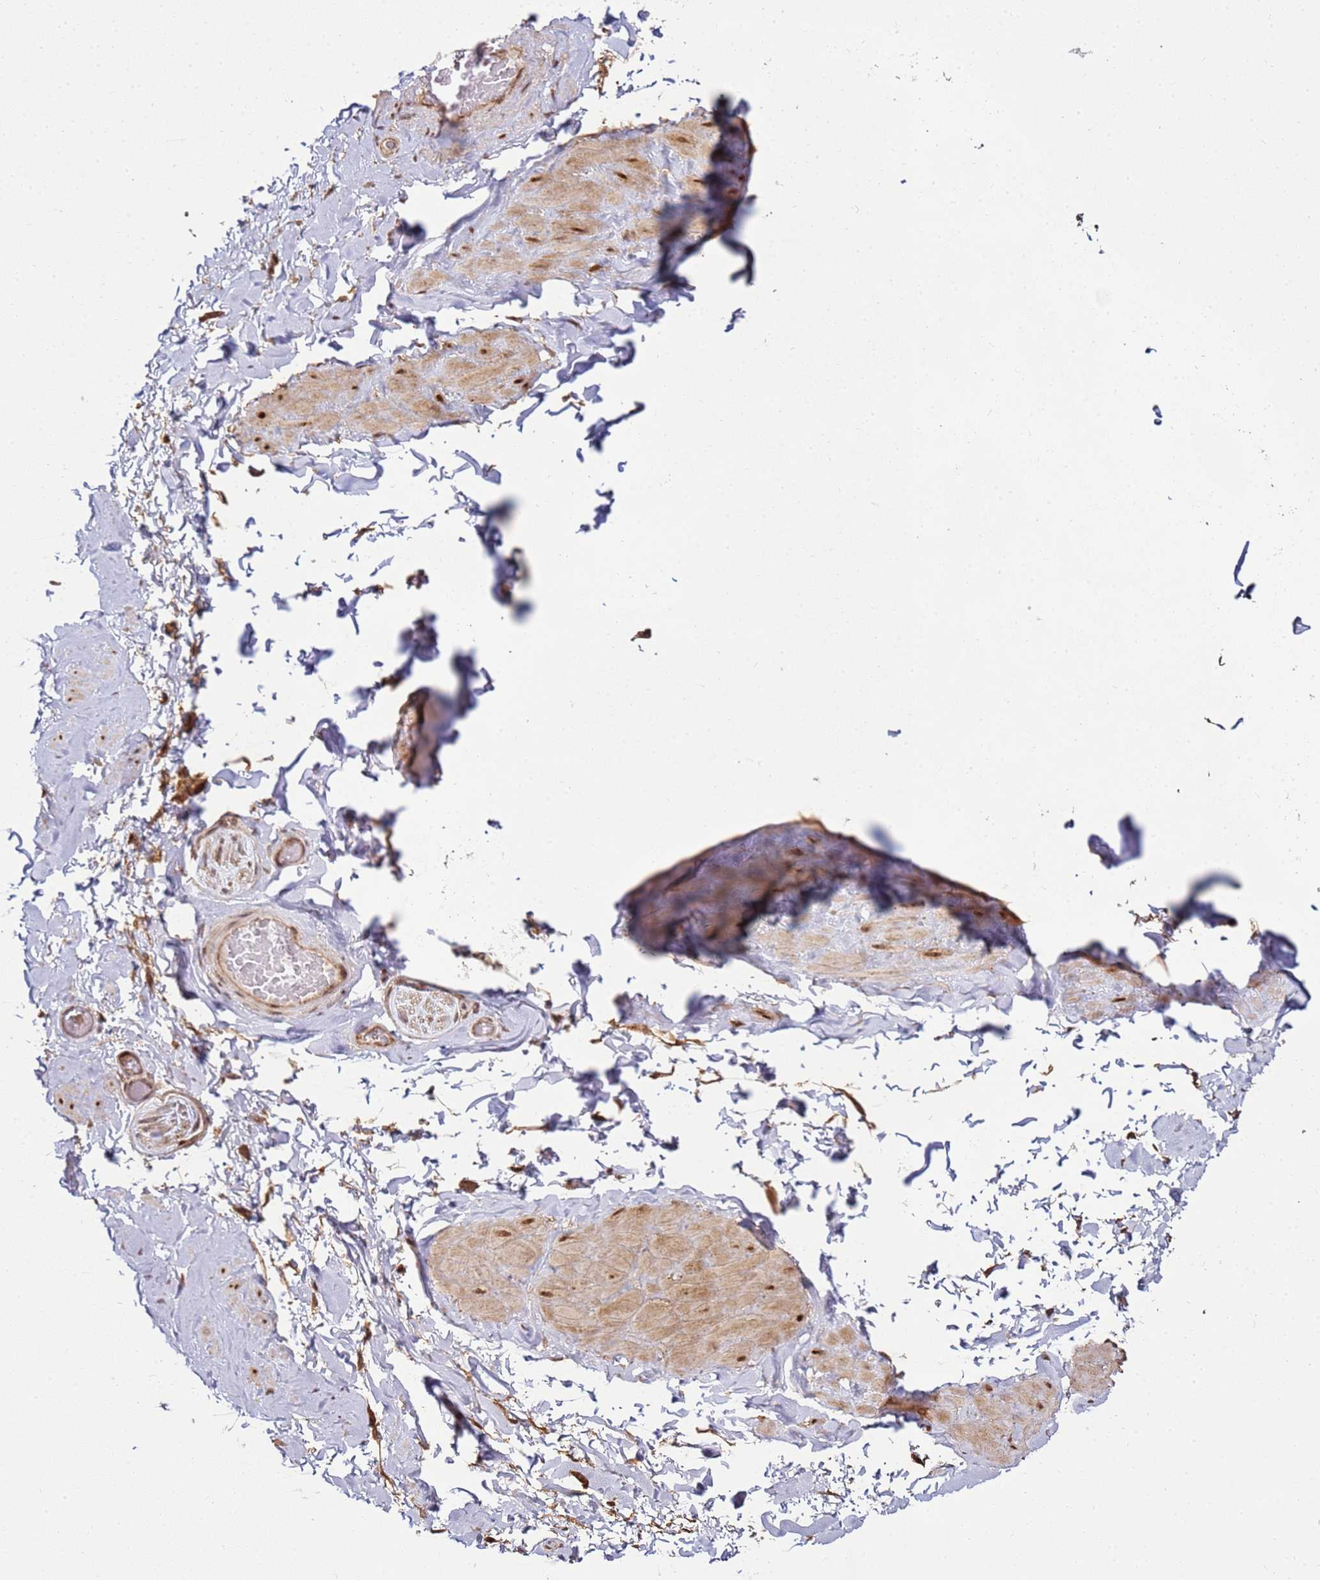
{"staining": {"intensity": "negative", "quantity": "none", "location": "none"}, "tissue": "adipose tissue", "cell_type": "Adipocytes", "image_type": "normal", "snomed": [{"axis": "morphology", "description": "Normal tissue, NOS"}, {"axis": "topography", "description": "Soft tissue"}, {"axis": "topography", "description": "Vascular tissue"}], "caption": "This is an IHC photomicrograph of normal human adipose tissue. There is no staining in adipocytes.", "gene": "PEX14", "patient": {"sex": "male", "age": 41}}